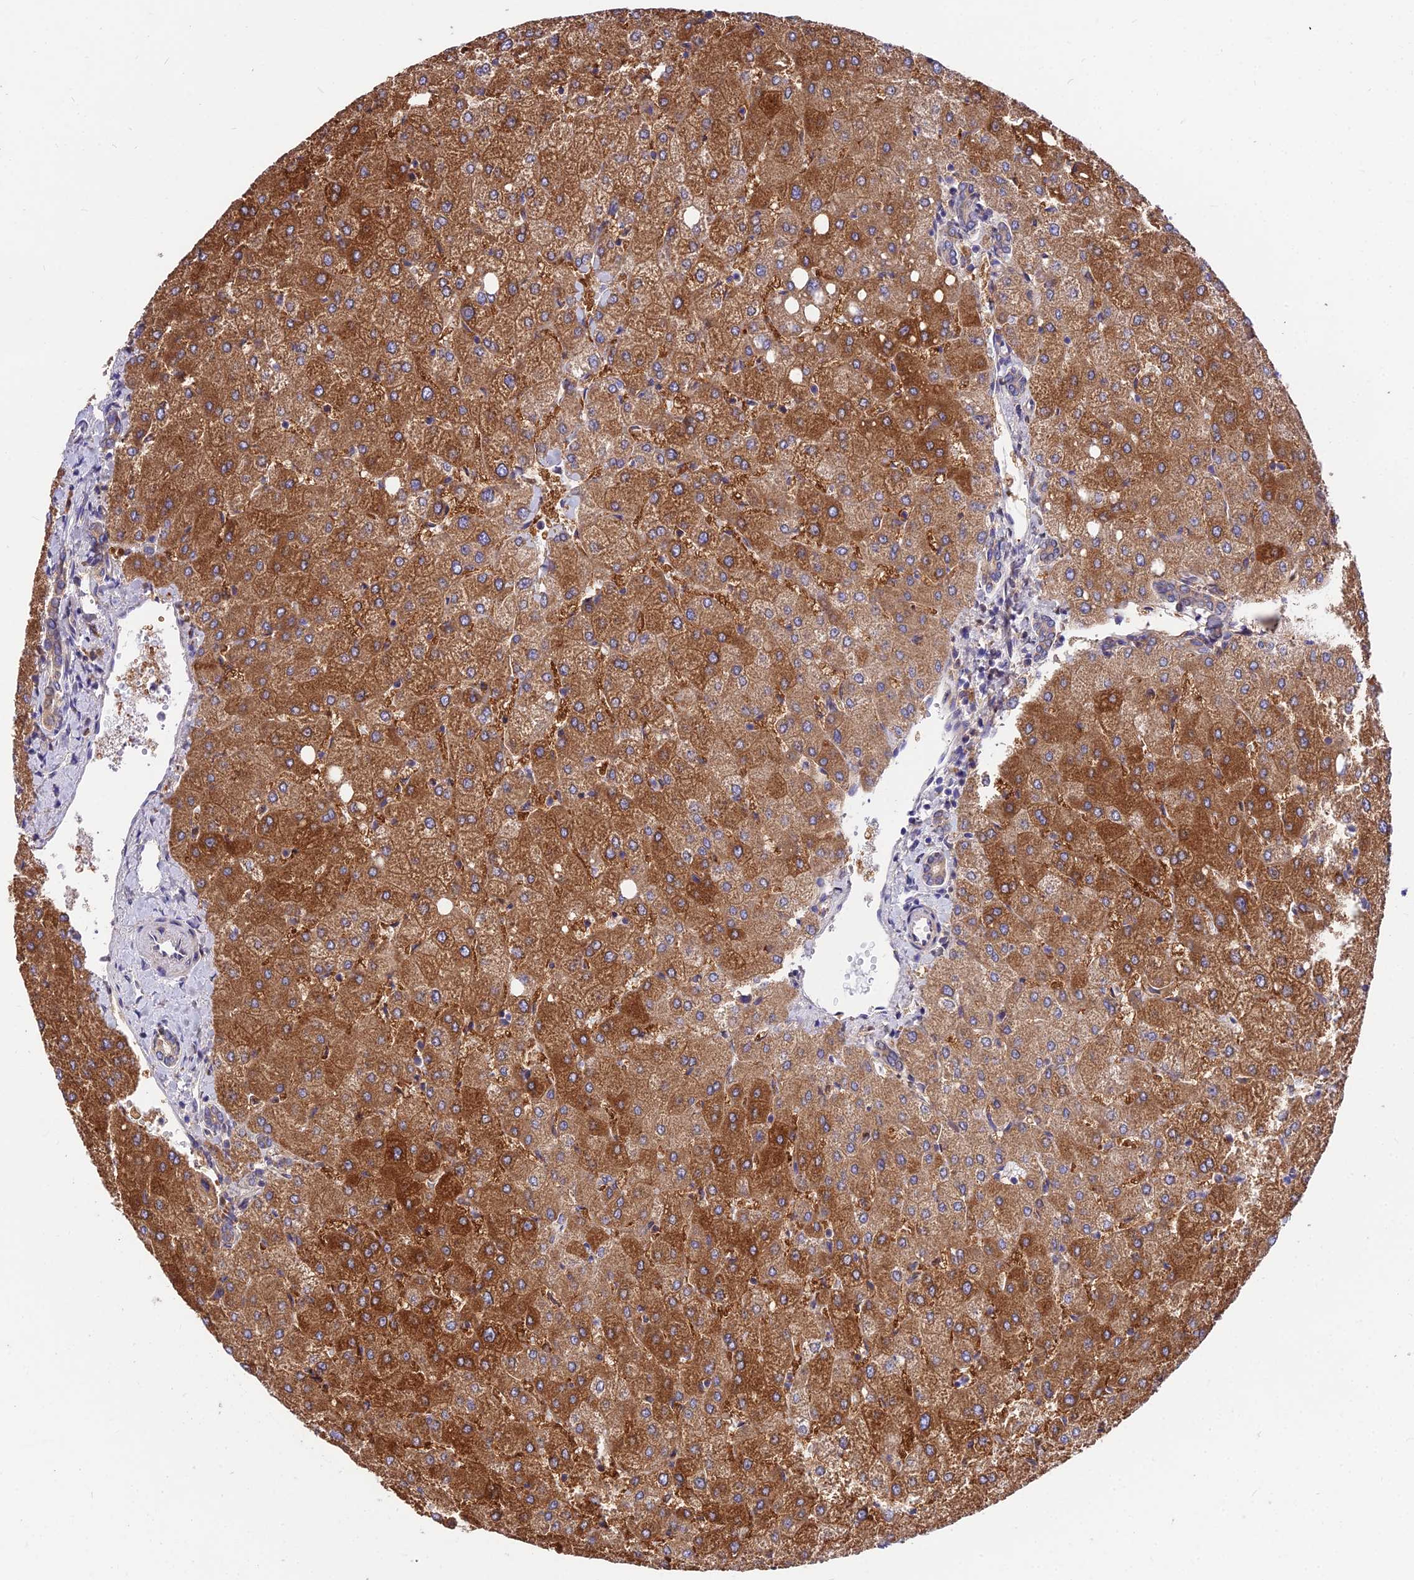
{"staining": {"intensity": "weak", "quantity": "<25%", "location": "cytoplasmic/membranous"}, "tissue": "liver", "cell_type": "Cholangiocytes", "image_type": "normal", "snomed": [{"axis": "morphology", "description": "Normal tissue, NOS"}, {"axis": "topography", "description": "Liver"}], "caption": "The IHC micrograph has no significant expression in cholangiocytes of liver. The staining was performed using DAB (3,3'-diaminobenzidine) to visualize the protein expression in brown, while the nuclei were stained in blue with hematoxylin (Magnification: 20x).", "gene": "CDC37L1", "patient": {"sex": "female", "age": 54}}